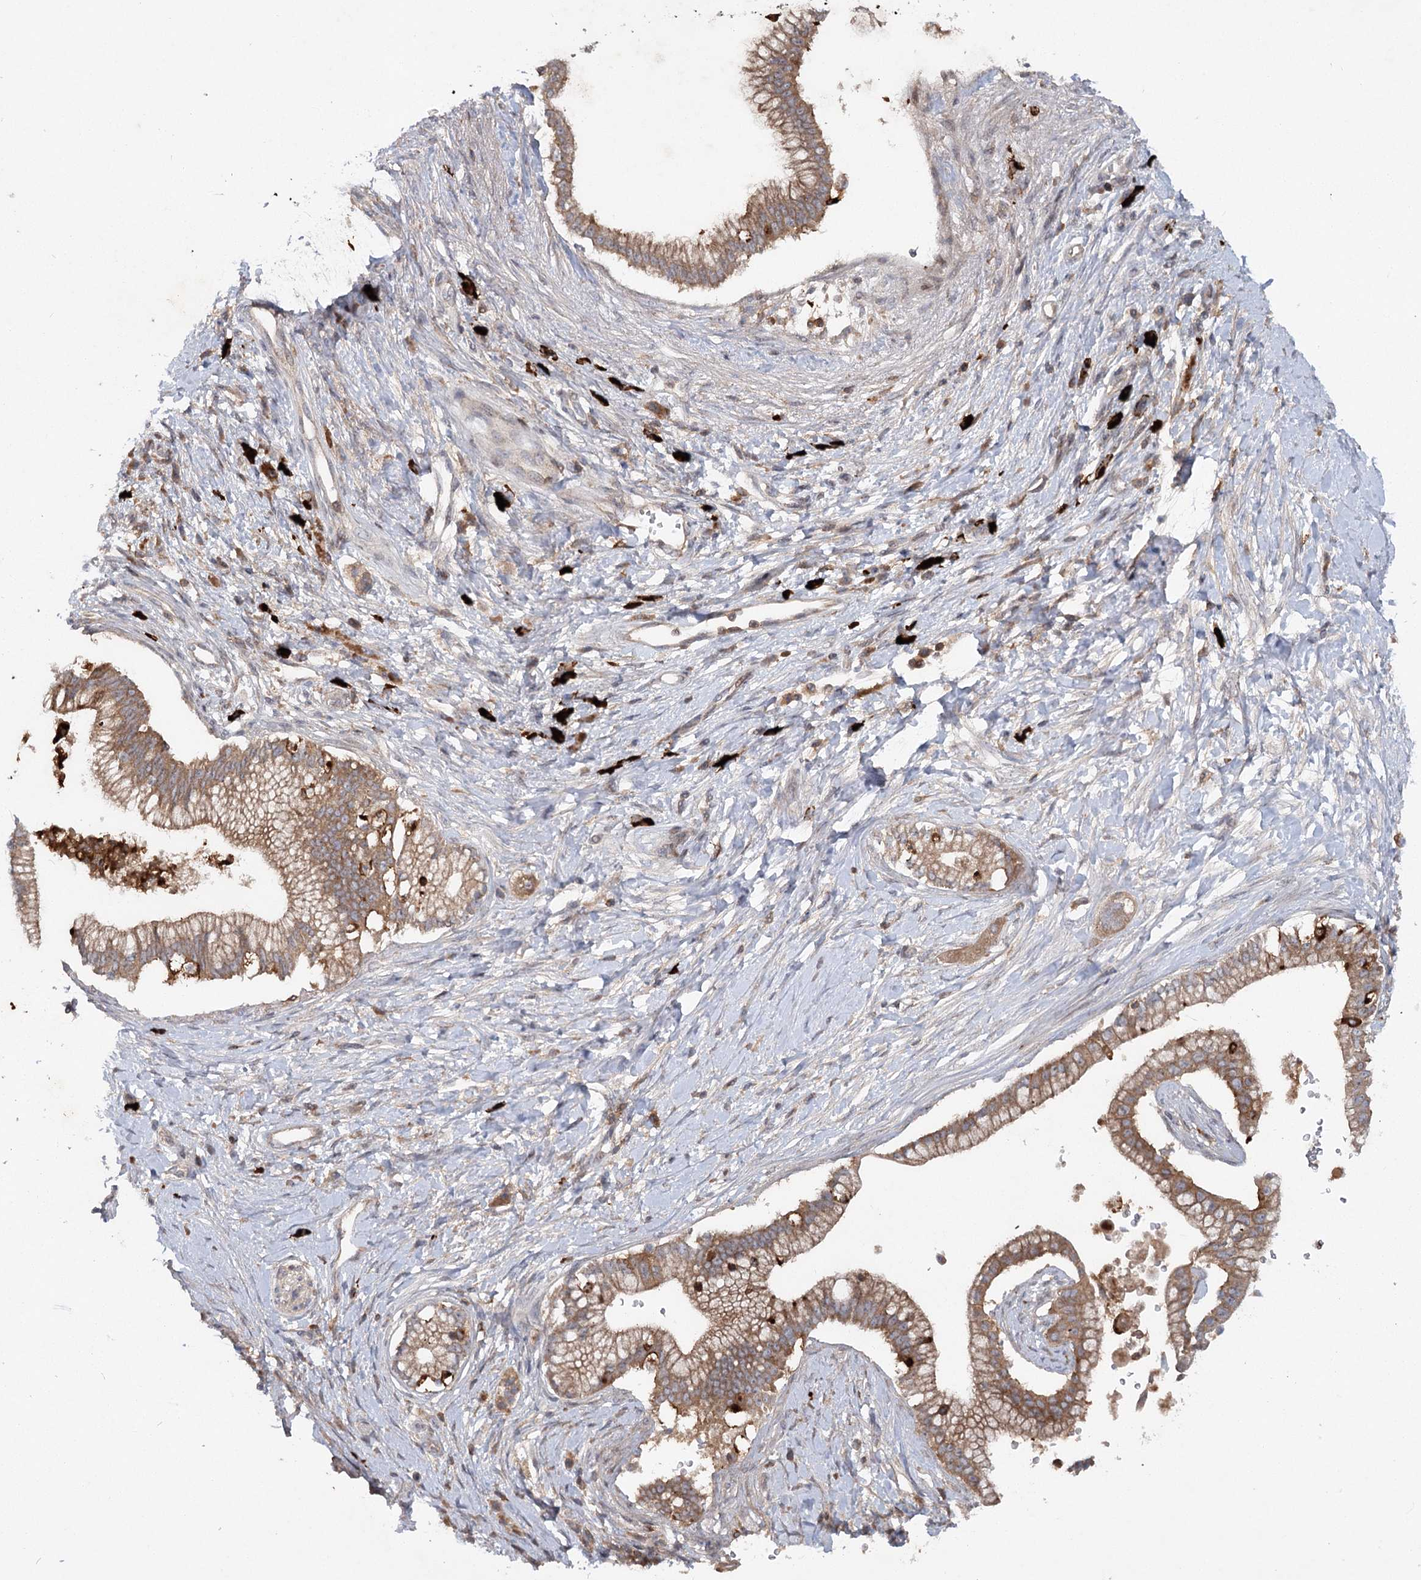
{"staining": {"intensity": "moderate", "quantity": ">75%", "location": "cytoplasmic/membranous"}, "tissue": "pancreatic cancer", "cell_type": "Tumor cells", "image_type": "cancer", "snomed": [{"axis": "morphology", "description": "Adenocarcinoma, NOS"}, {"axis": "topography", "description": "Pancreas"}], "caption": "This is an image of immunohistochemistry (IHC) staining of pancreatic cancer (adenocarcinoma), which shows moderate staining in the cytoplasmic/membranous of tumor cells.", "gene": "MAP3K13", "patient": {"sex": "male", "age": 68}}